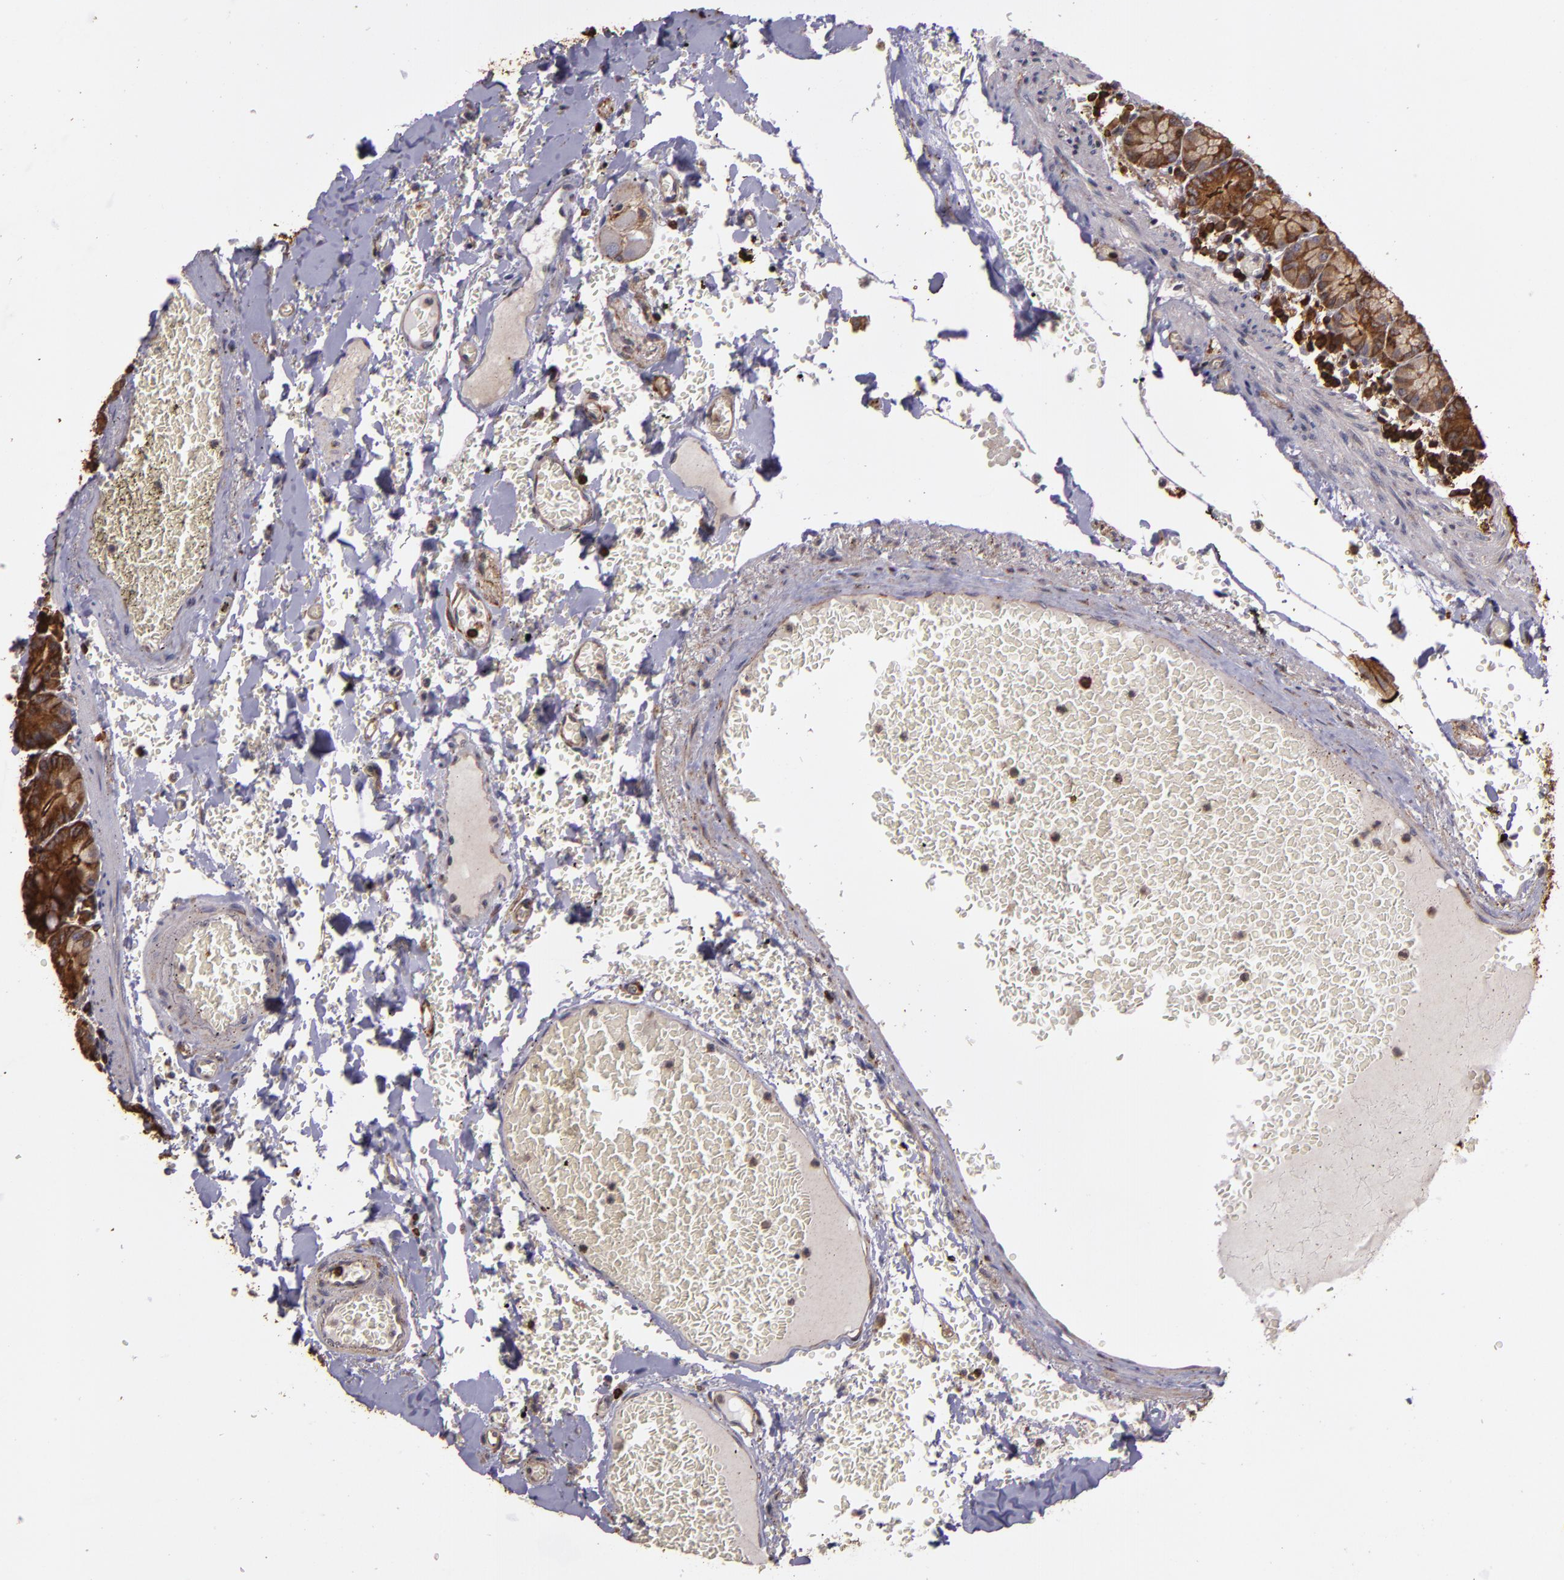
{"staining": {"intensity": "strong", "quantity": ">75%", "location": "cytoplasmic/membranous"}, "tissue": "small intestine", "cell_type": "Glandular cells", "image_type": "normal", "snomed": [{"axis": "morphology", "description": "Normal tissue, NOS"}, {"axis": "topography", "description": "Small intestine"}], "caption": "Protein expression by IHC reveals strong cytoplasmic/membranous expression in approximately >75% of glandular cells in benign small intestine.", "gene": "SLC9A3R1", "patient": {"sex": "male", "age": 71}}